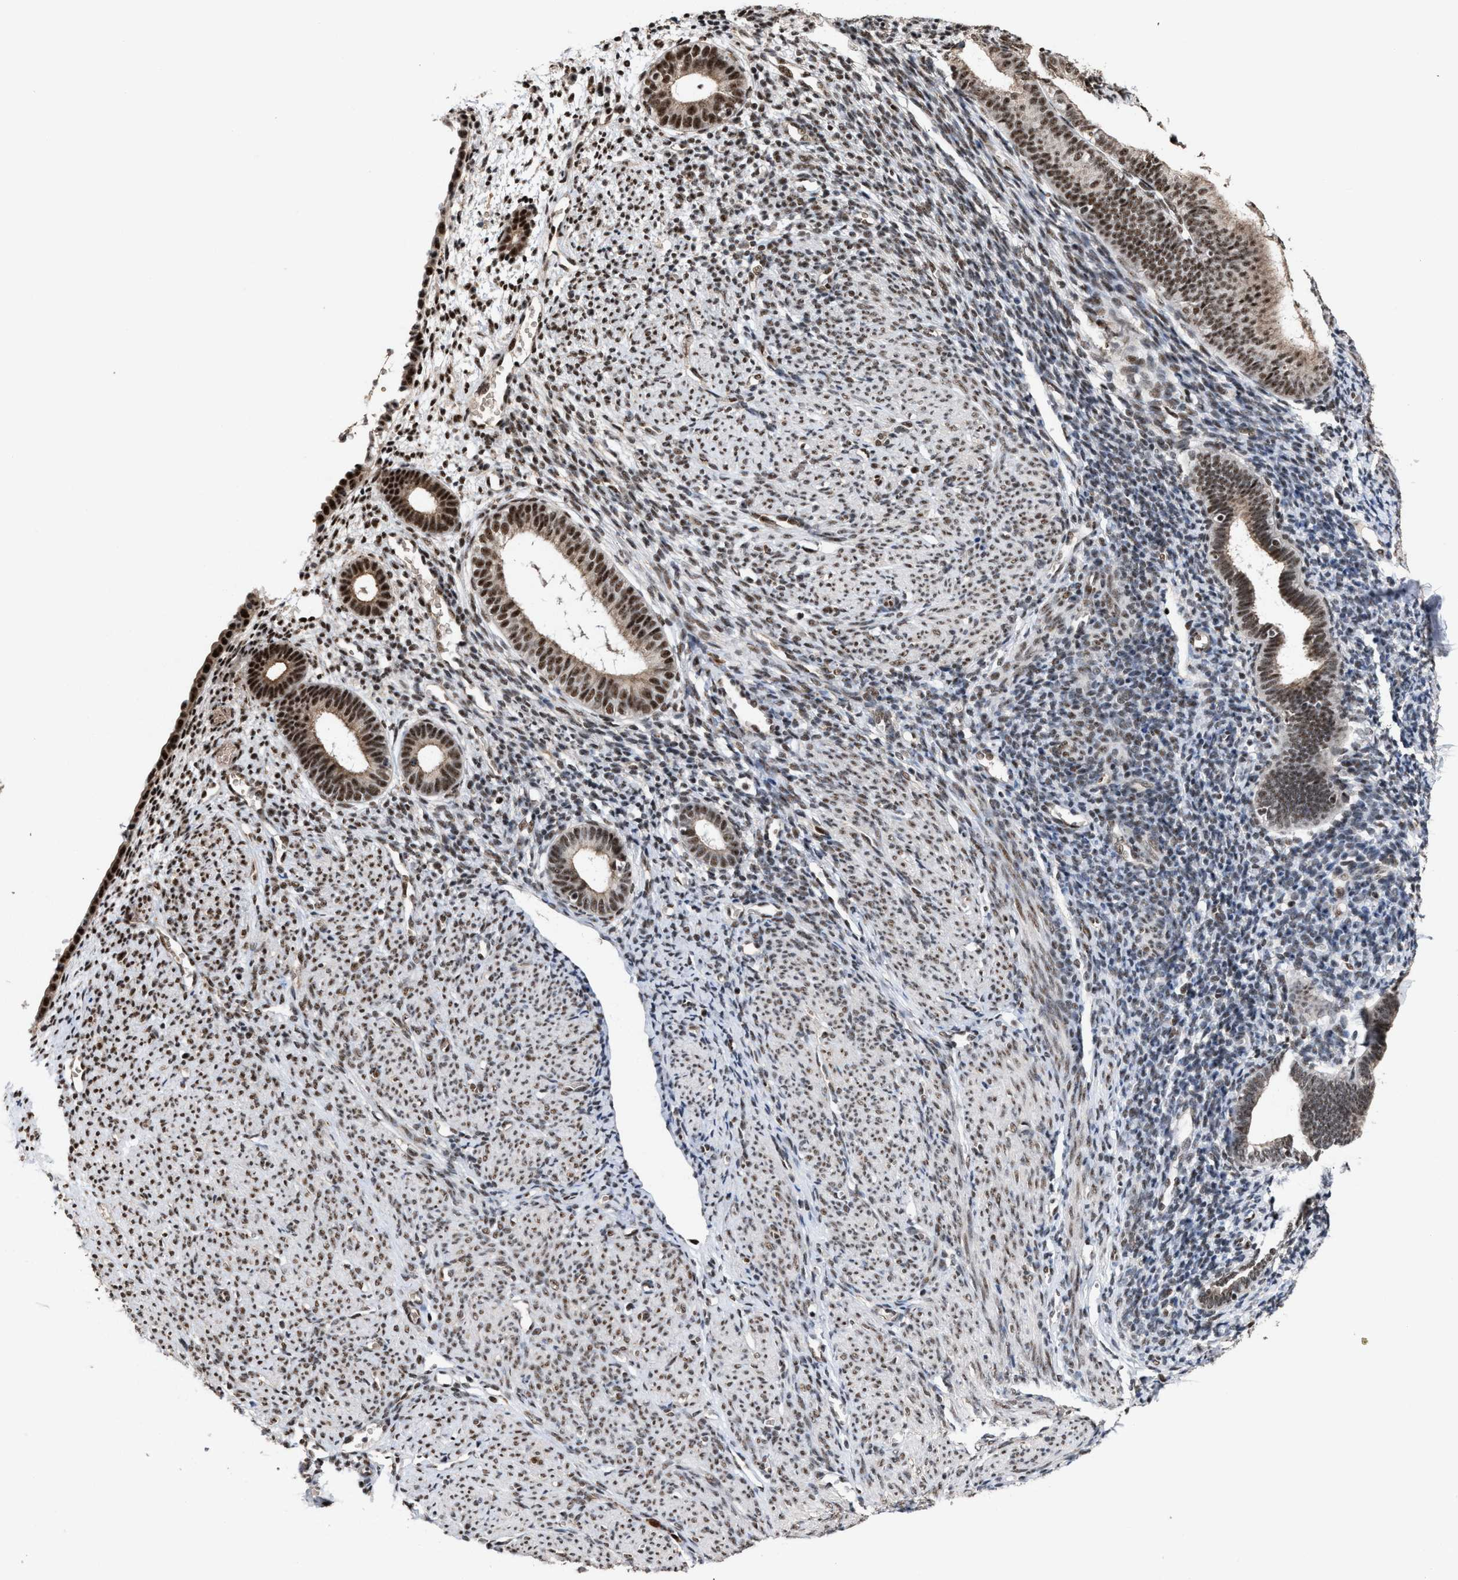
{"staining": {"intensity": "moderate", "quantity": ">75%", "location": "nuclear"}, "tissue": "endometrium", "cell_type": "Cells in endometrial stroma", "image_type": "normal", "snomed": [{"axis": "morphology", "description": "Normal tissue, NOS"}, {"axis": "morphology", "description": "Adenocarcinoma, NOS"}, {"axis": "topography", "description": "Endometrium"}], "caption": "Immunohistochemistry (IHC) (DAB) staining of unremarkable endometrium demonstrates moderate nuclear protein positivity in approximately >75% of cells in endometrial stroma. The protein of interest is shown in brown color, while the nuclei are stained blue.", "gene": "EIF4A3", "patient": {"sex": "female", "age": 57}}